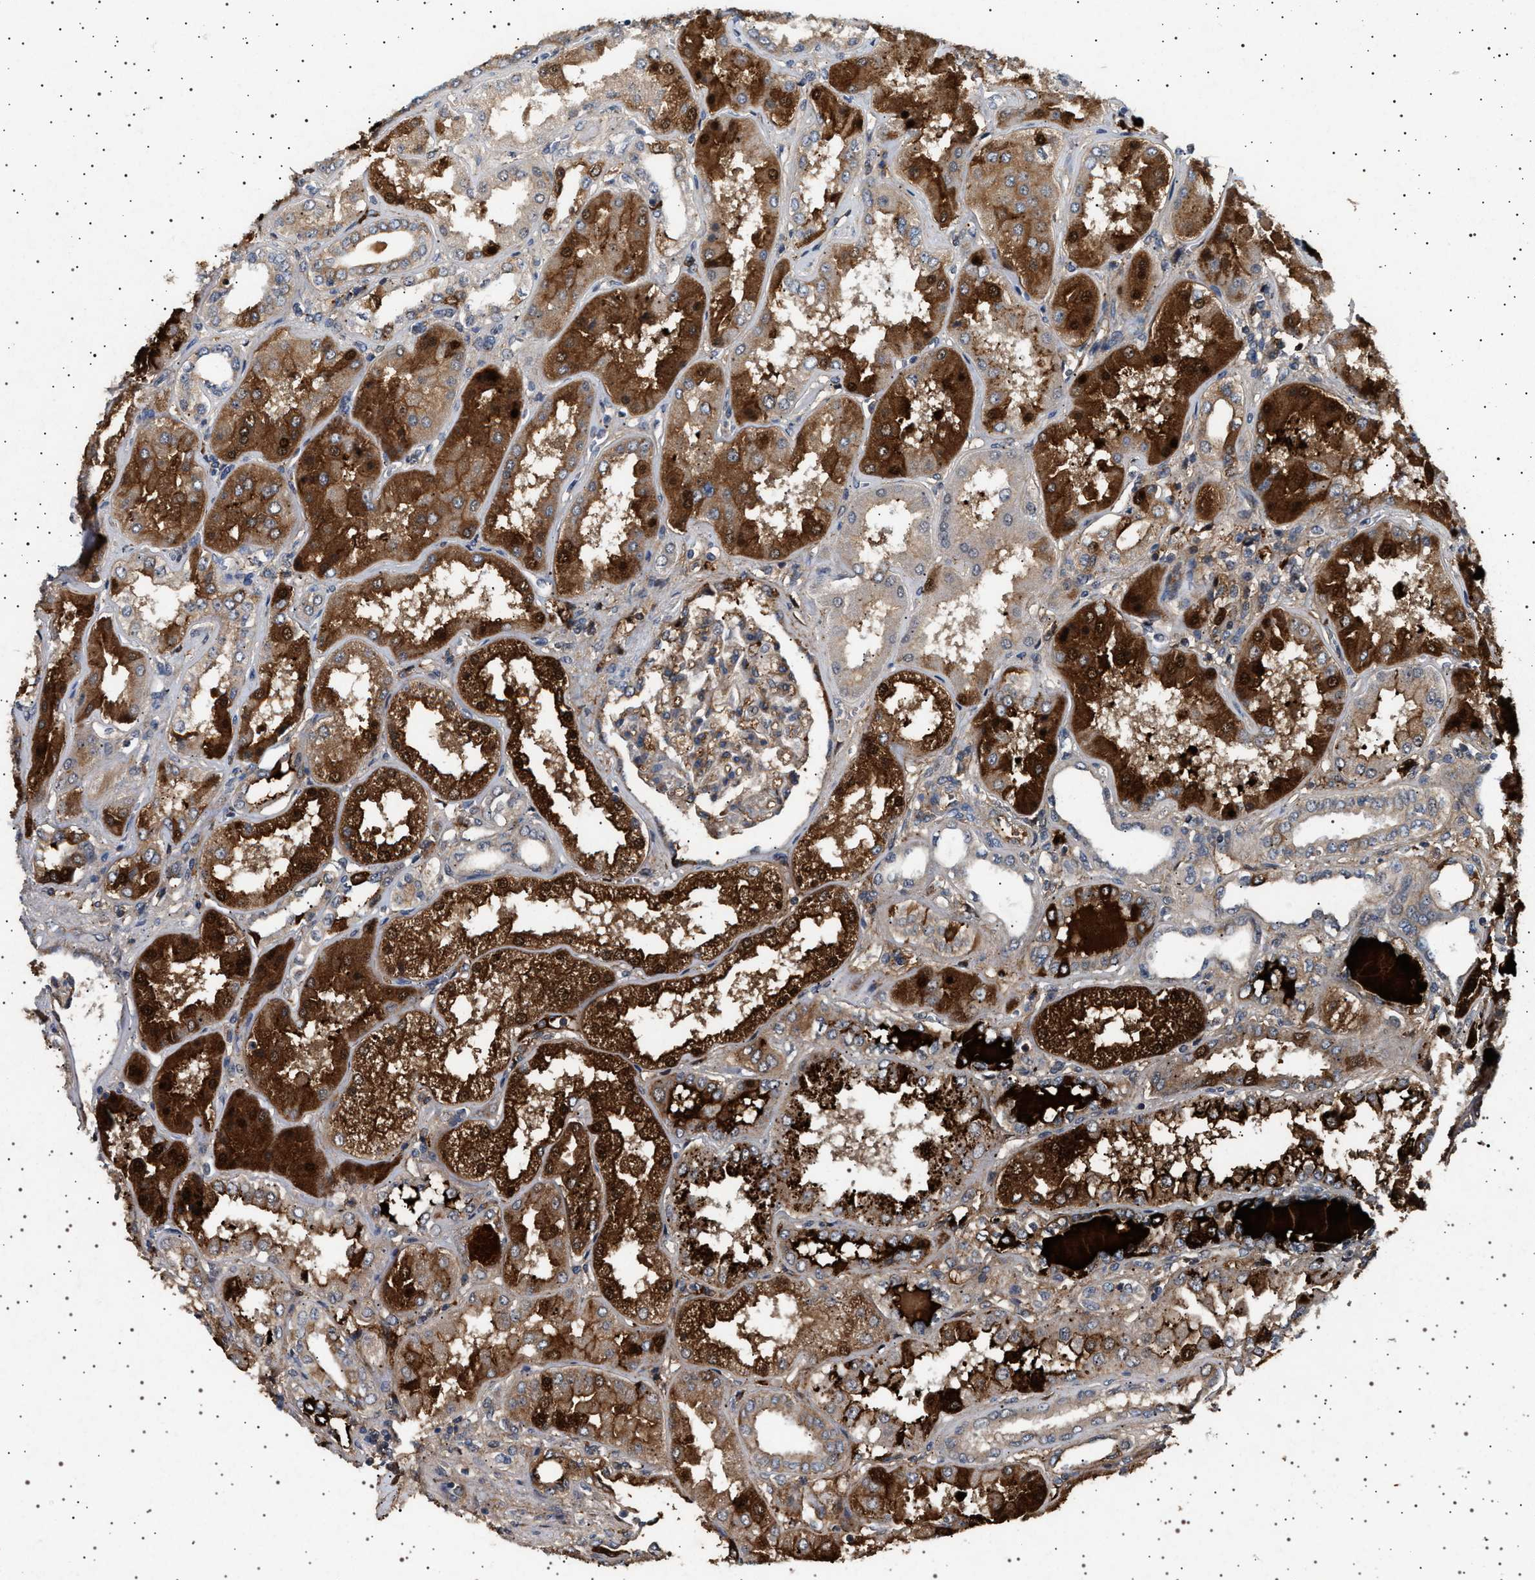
{"staining": {"intensity": "moderate", "quantity": "25%-75%", "location": "cytoplasmic/membranous"}, "tissue": "kidney", "cell_type": "Cells in glomeruli", "image_type": "normal", "snomed": [{"axis": "morphology", "description": "Normal tissue, NOS"}, {"axis": "topography", "description": "Kidney"}], "caption": "IHC (DAB) staining of normal kidney demonstrates moderate cytoplasmic/membranous protein staining in about 25%-75% of cells in glomeruli.", "gene": "FICD", "patient": {"sex": "female", "age": 56}}